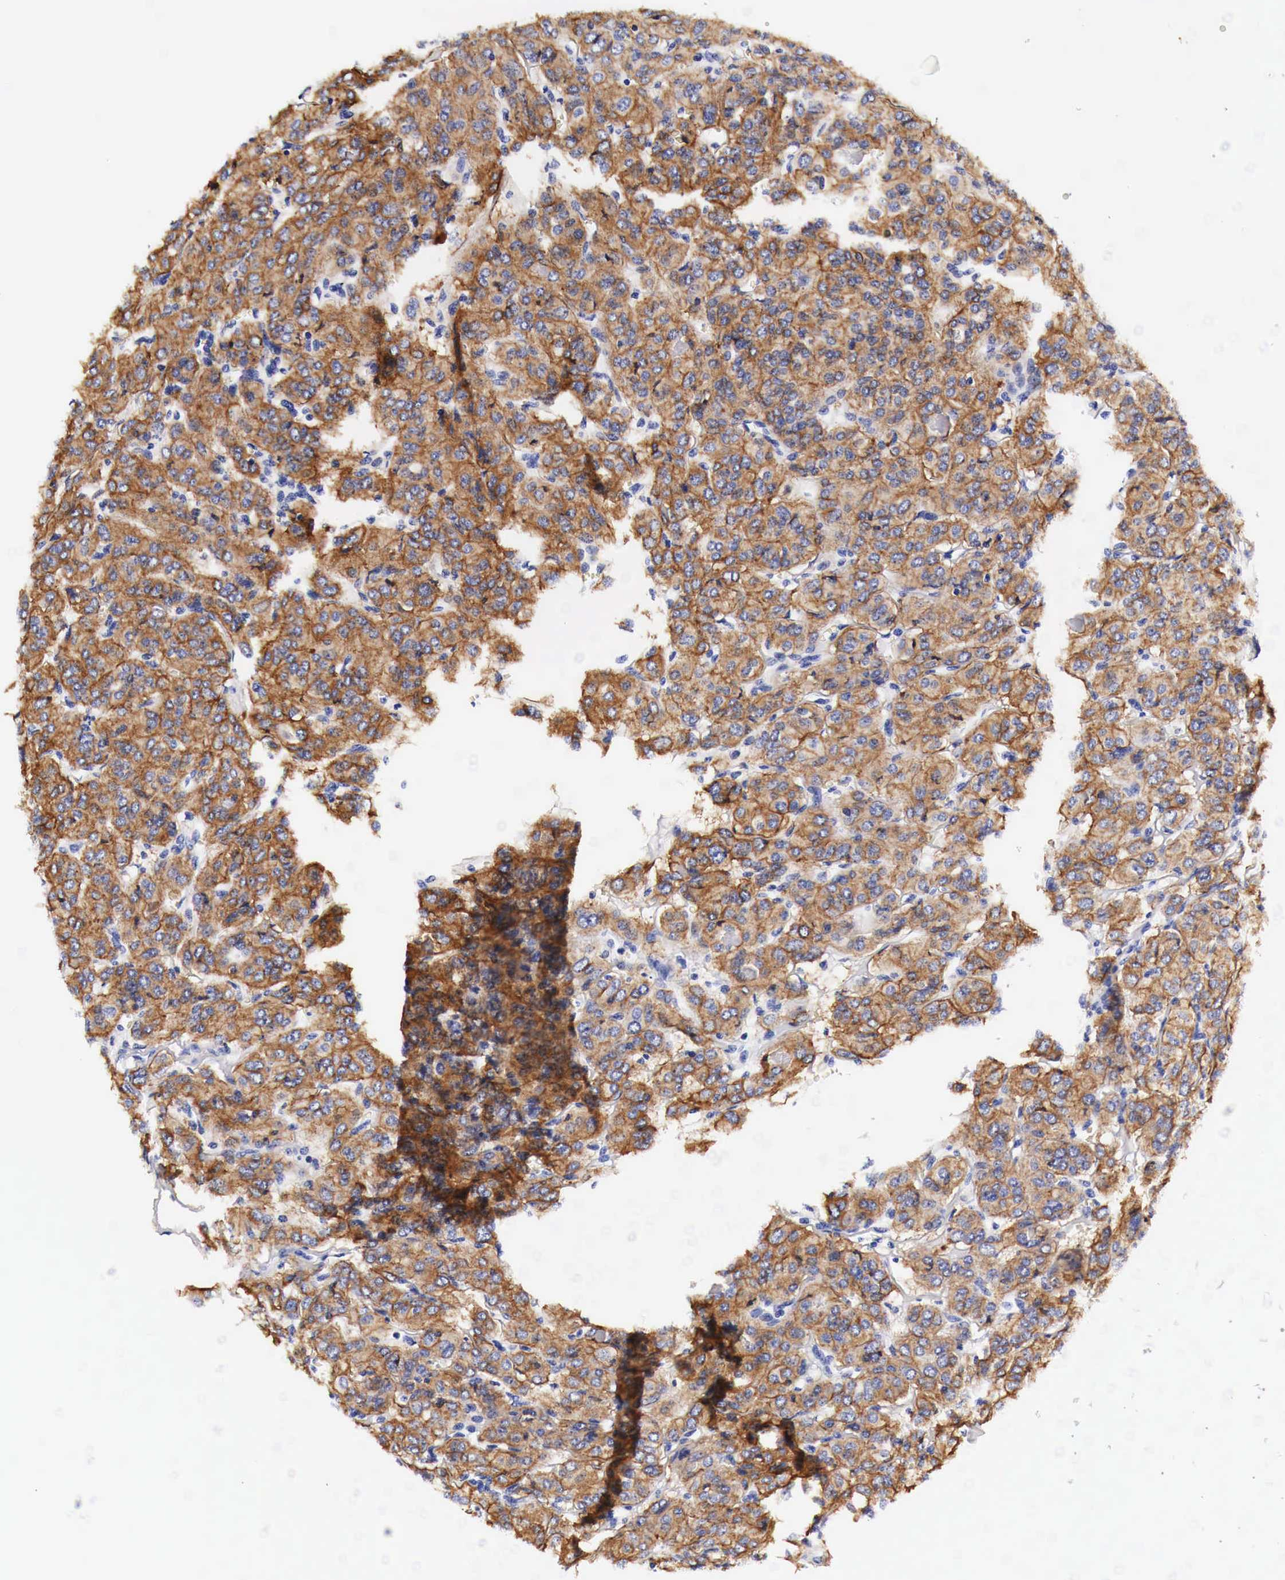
{"staining": {"intensity": "moderate", "quantity": ">75%", "location": "cytoplasmic/membranous"}, "tissue": "thyroid cancer", "cell_type": "Tumor cells", "image_type": "cancer", "snomed": [{"axis": "morphology", "description": "Follicular adenoma carcinoma, NOS"}, {"axis": "topography", "description": "Thyroid gland"}], "caption": "Immunohistochemistry (IHC) (DAB) staining of human thyroid cancer (follicular adenoma carcinoma) displays moderate cytoplasmic/membranous protein staining in about >75% of tumor cells.", "gene": "EGFR", "patient": {"sex": "female", "age": 71}}